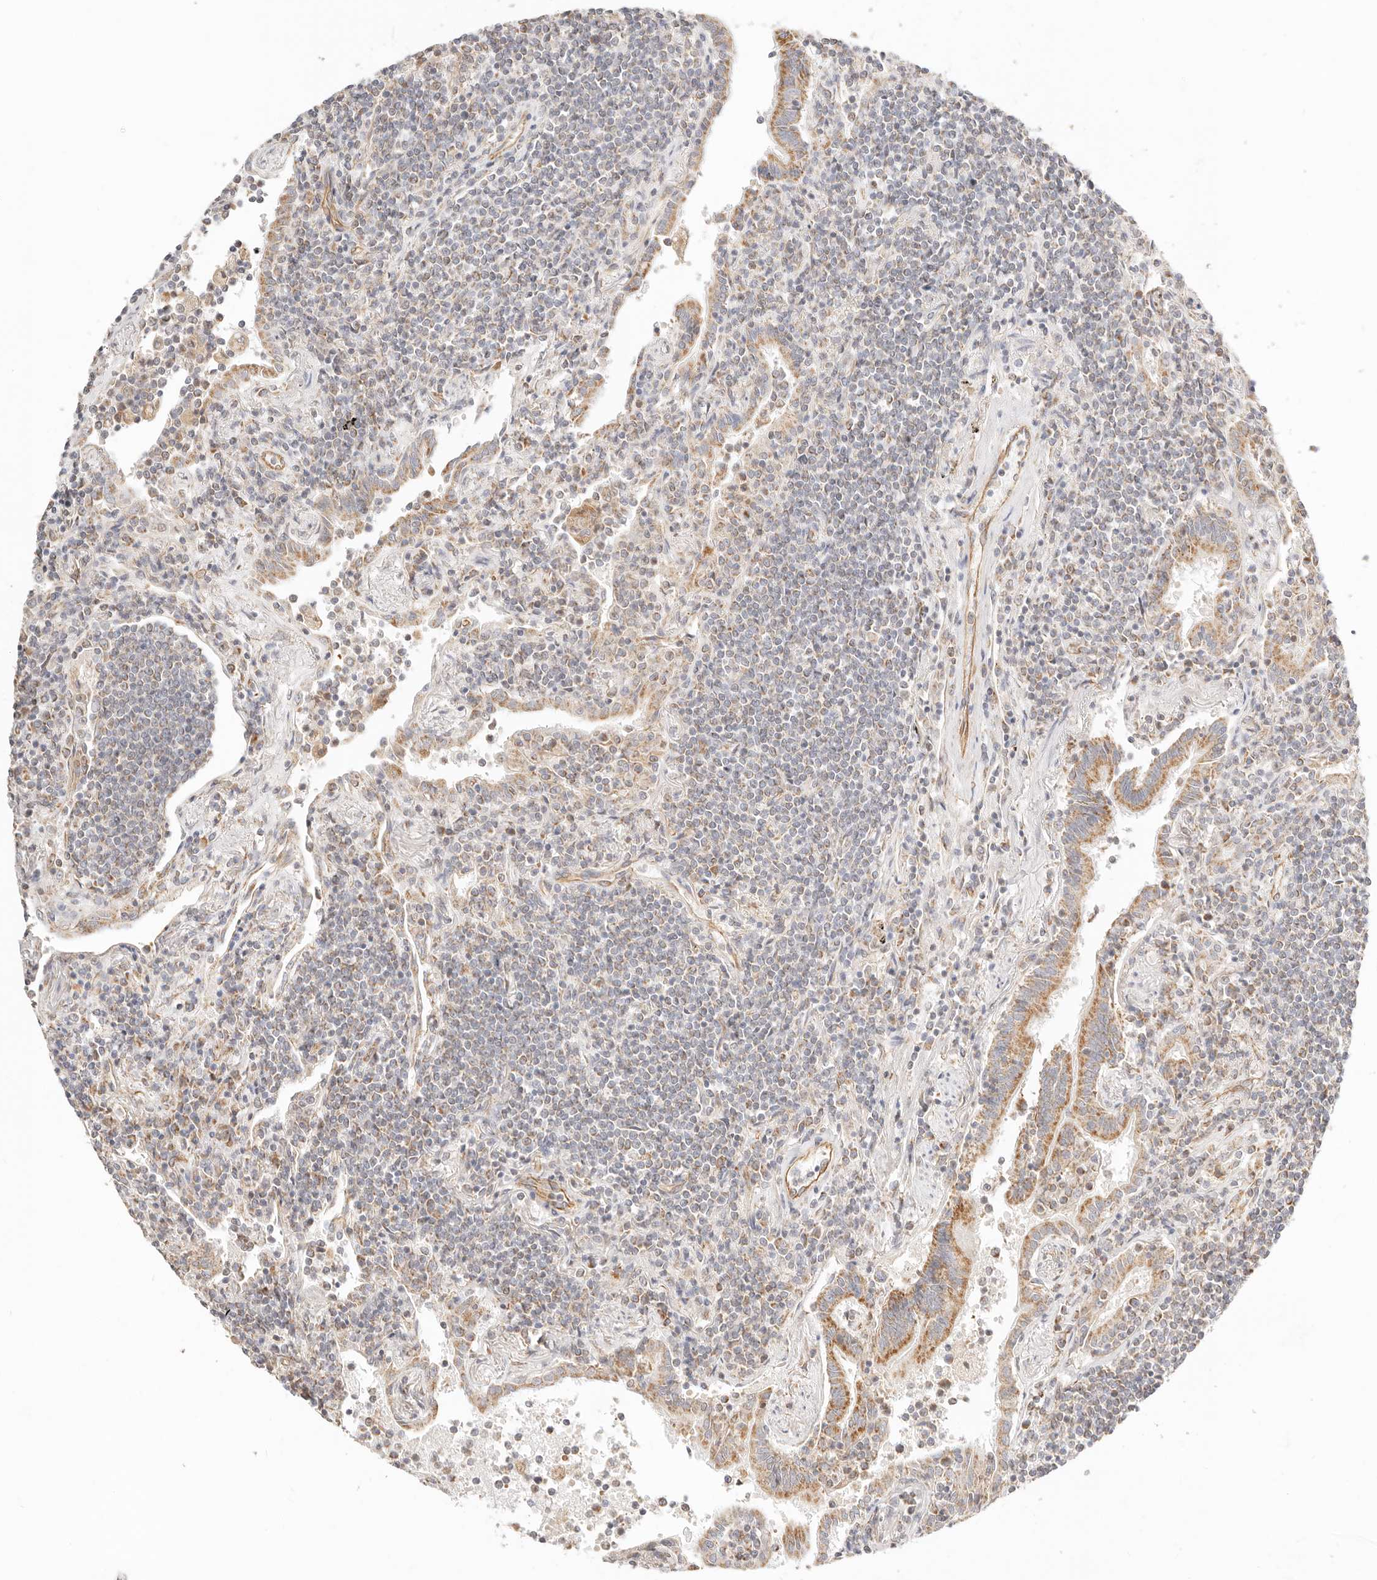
{"staining": {"intensity": "weak", "quantity": ">75%", "location": "cytoplasmic/membranous"}, "tissue": "lymphoma", "cell_type": "Tumor cells", "image_type": "cancer", "snomed": [{"axis": "morphology", "description": "Malignant lymphoma, non-Hodgkin's type, Low grade"}, {"axis": "topography", "description": "Lung"}], "caption": "Lymphoma stained with a protein marker exhibits weak staining in tumor cells.", "gene": "ZC3H11A", "patient": {"sex": "female", "age": 71}}